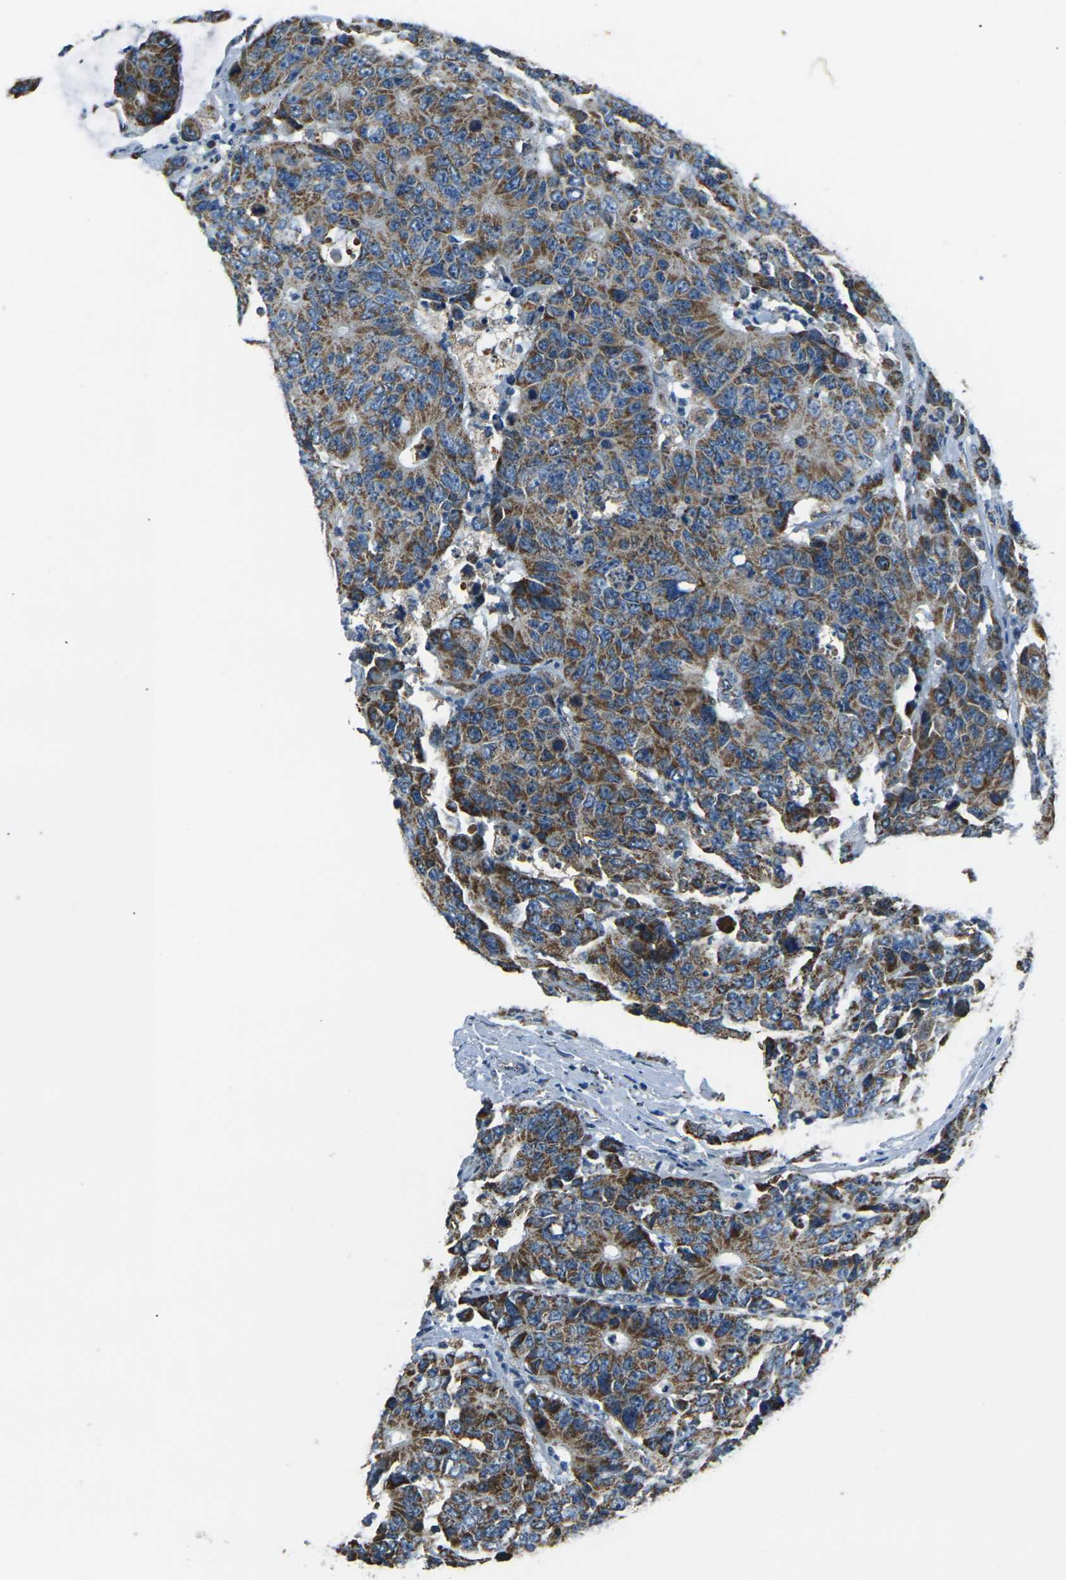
{"staining": {"intensity": "moderate", "quantity": ">75%", "location": "cytoplasmic/membranous"}, "tissue": "colorectal cancer", "cell_type": "Tumor cells", "image_type": "cancer", "snomed": [{"axis": "morphology", "description": "Adenocarcinoma, NOS"}, {"axis": "topography", "description": "Colon"}], "caption": "A brown stain labels moderate cytoplasmic/membranous staining of a protein in human colorectal adenocarcinoma tumor cells. The staining was performed using DAB (3,3'-diaminobenzidine) to visualize the protein expression in brown, while the nuclei were stained in blue with hematoxylin (Magnification: 20x).", "gene": "IRF3", "patient": {"sex": "female", "age": 86}}